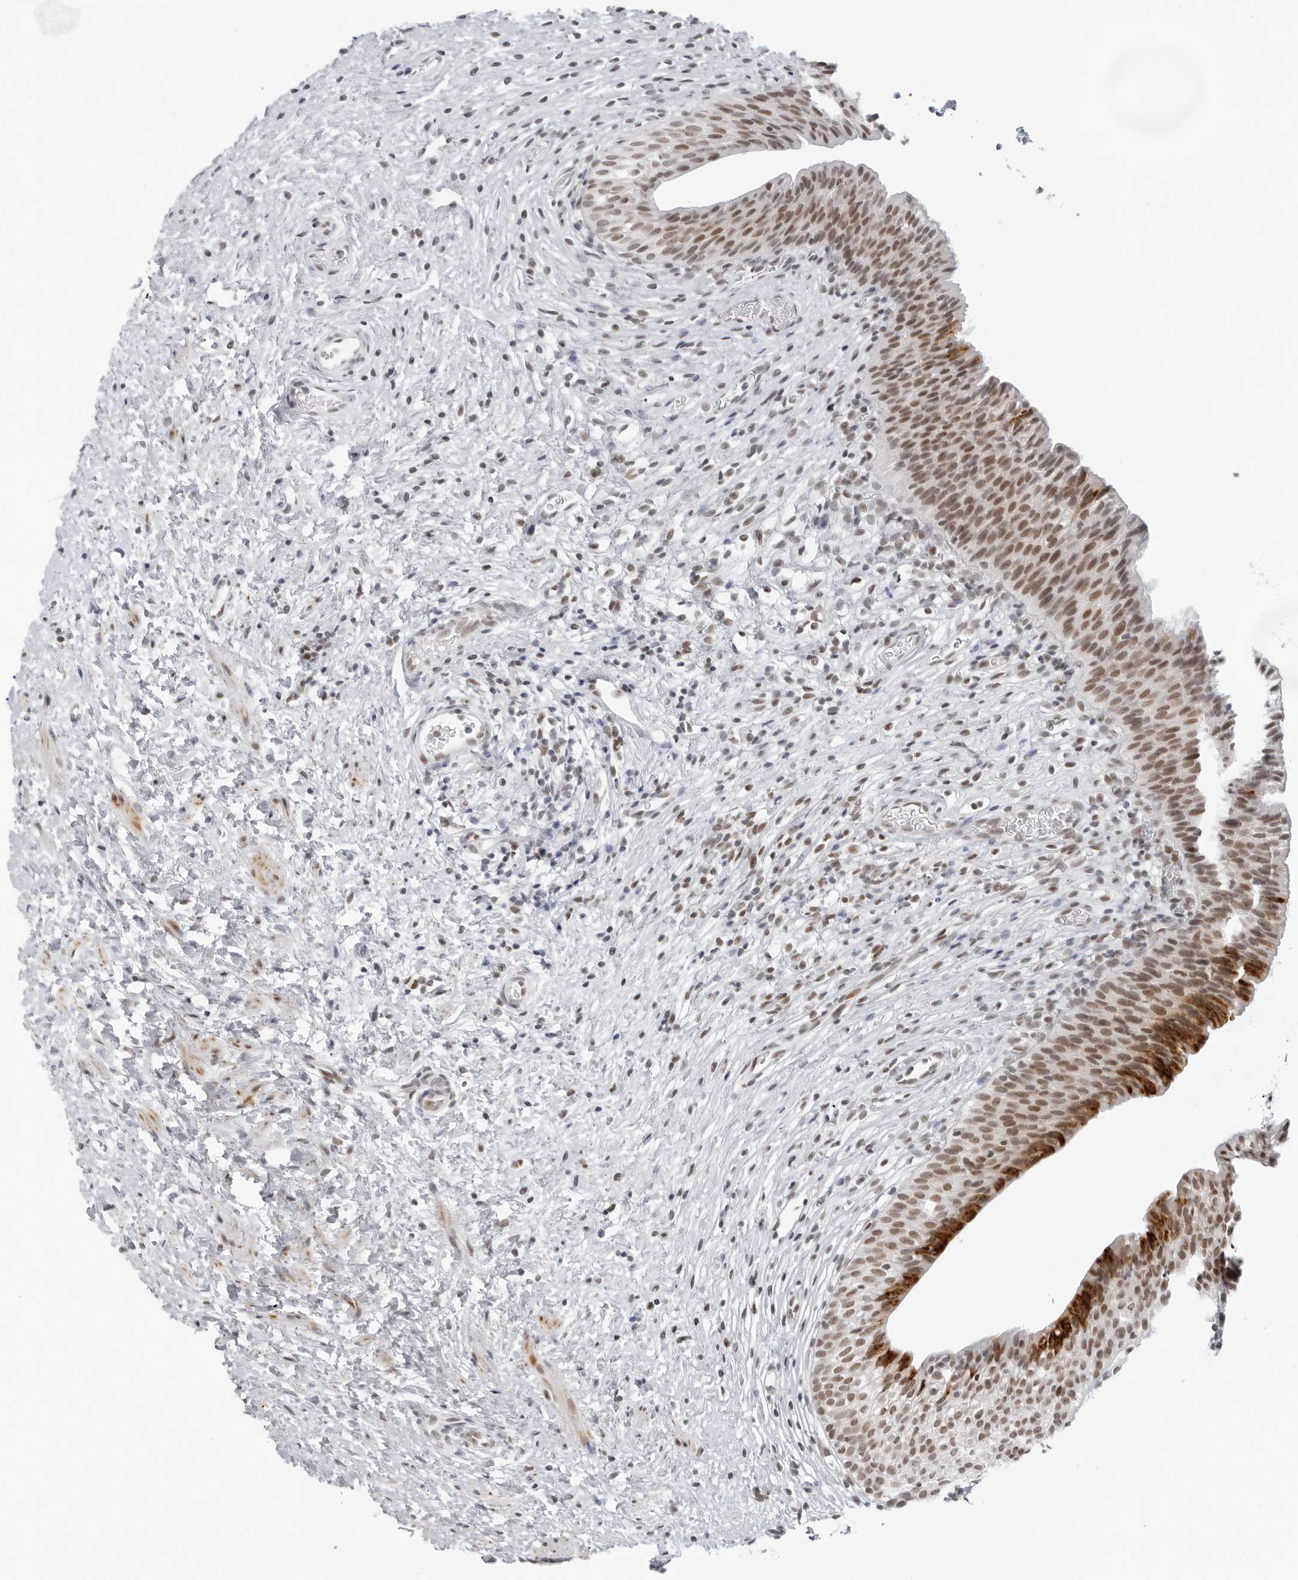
{"staining": {"intensity": "moderate", "quantity": ">75%", "location": "nuclear"}, "tissue": "urinary bladder", "cell_type": "Urothelial cells", "image_type": "normal", "snomed": [{"axis": "morphology", "description": "Normal tissue, NOS"}, {"axis": "topography", "description": "Urinary bladder"}], "caption": "Moderate nuclear protein staining is identified in about >75% of urothelial cells in urinary bladder. (Brightfield microscopy of DAB IHC at high magnification).", "gene": "FOXK2", "patient": {"sex": "male", "age": 1}}